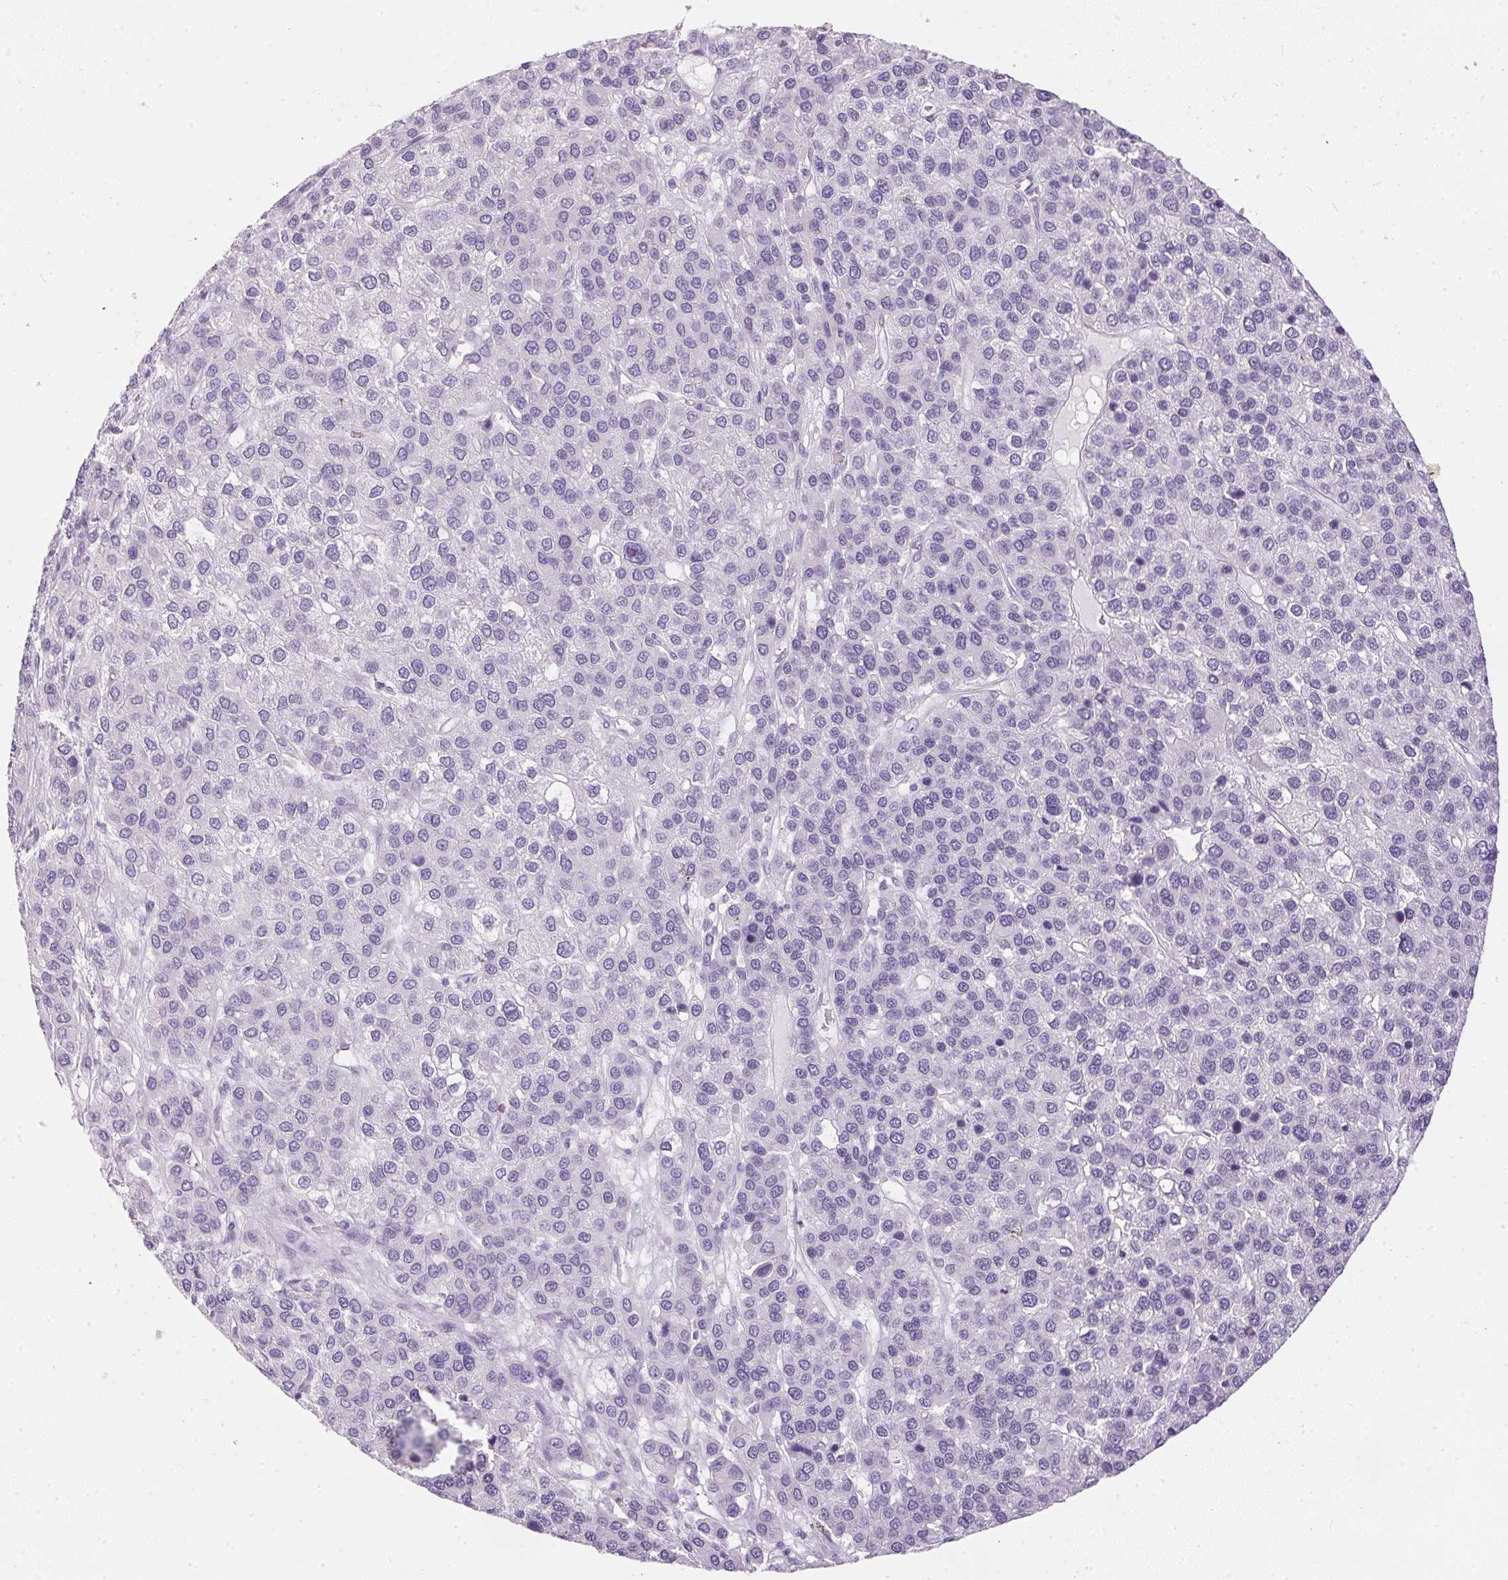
{"staining": {"intensity": "negative", "quantity": "none", "location": "none"}, "tissue": "liver cancer", "cell_type": "Tumor cells", "image_type": "cancer", "snomed": [{"axis": "morphology", "description": "Carcinoma, Hepatocellular, NOS"}, {"axis": "topography", "description": "Liver"}], "caption": "This photomicrograph is of liver cancer stained with immunohistochemistry (IHC) to label a protein in brown with the nuclei are counter-stained blue. There is no positivity in tumor cells.", "gene": "GBP6", "patient": {"sex": "female", "age": 41}}